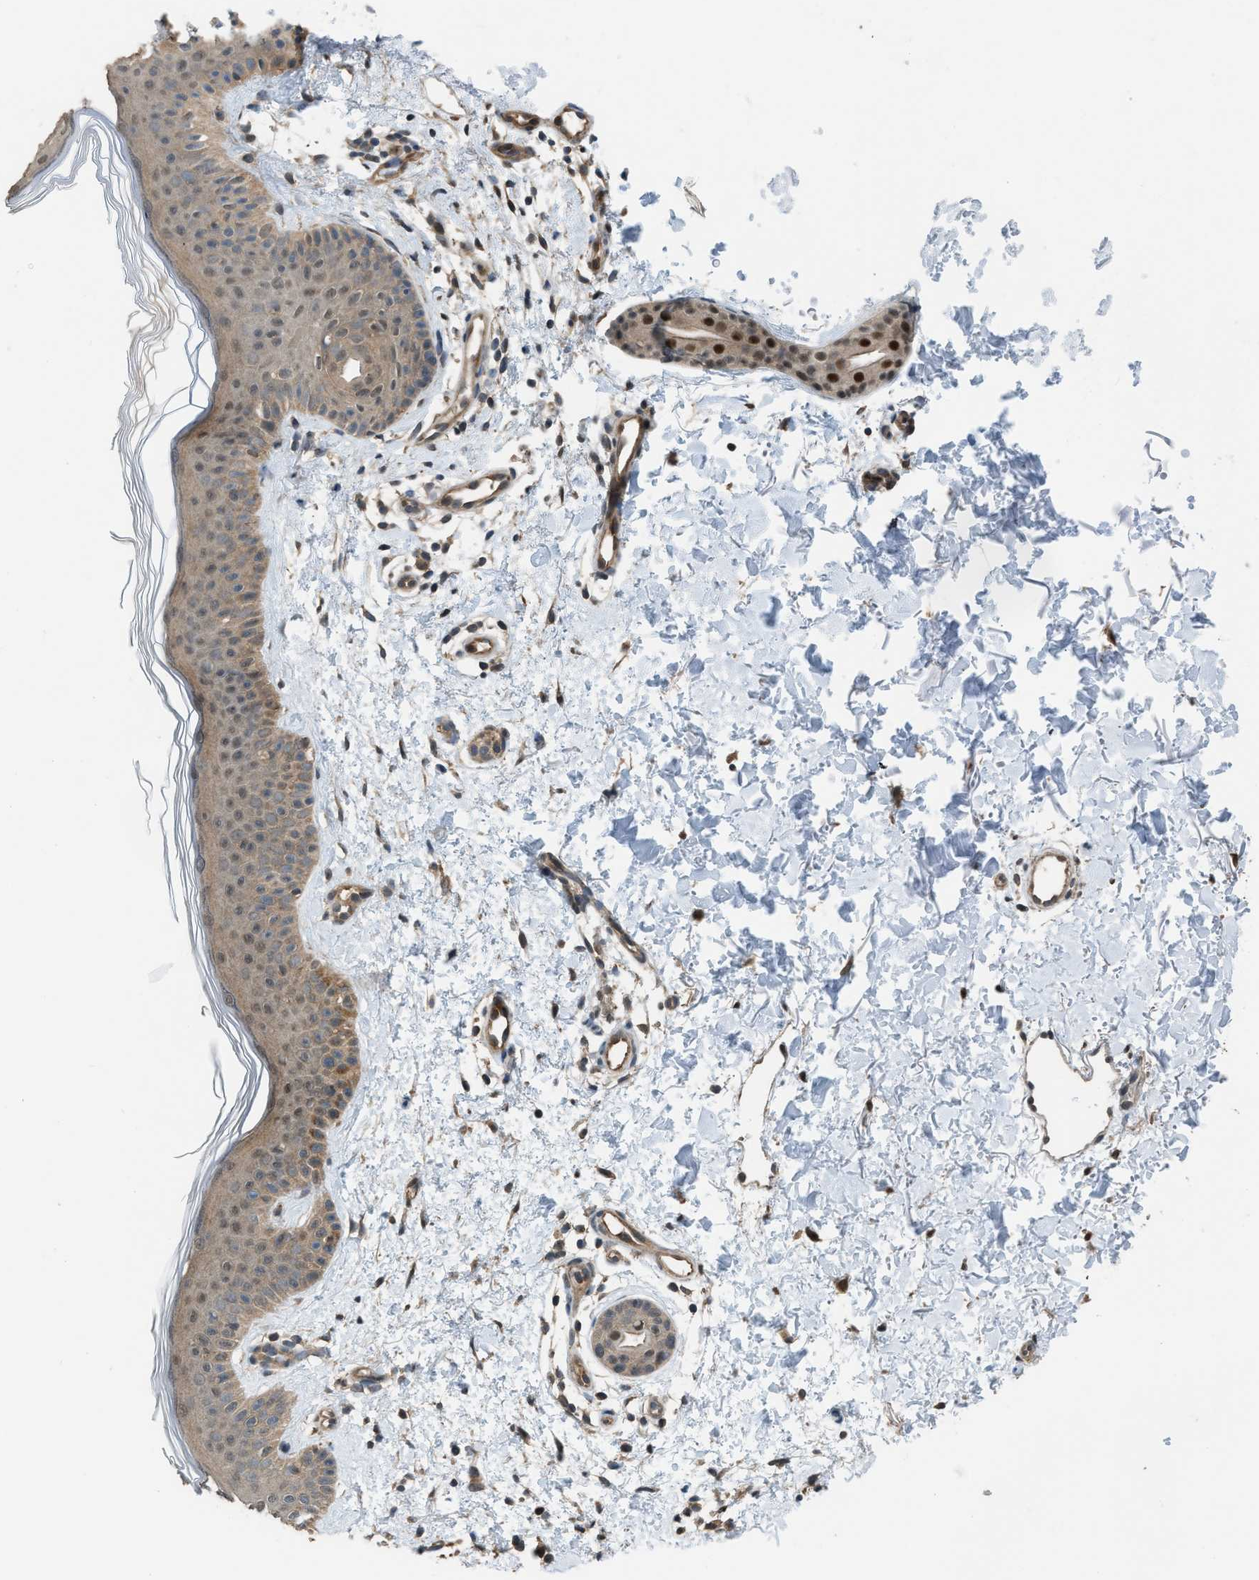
{"staining": {"intensity": "moderate", "quantity": ">75%", "location": "cytoplasmic/membranous,nuclear"}, "tissue": "skin", "cell_type": "Fibroblasts", "image_type": "normal", "snomed": [{"axis": "morphology", "description": "Normal tissue, NOS"}, {"axis": "morphology", "description": "Malignant melanoma, NOS"}, {"axis": "topography", "description": "Skin"}], "caption": "Skin stained with immunohistochemistry exhibits moderate cytoplasmic/membranous,nuclear positivity in approximately >75% of fibroblasts.", "gene": "KPNA6", "patient": {"sex": "male", "age": 83}}